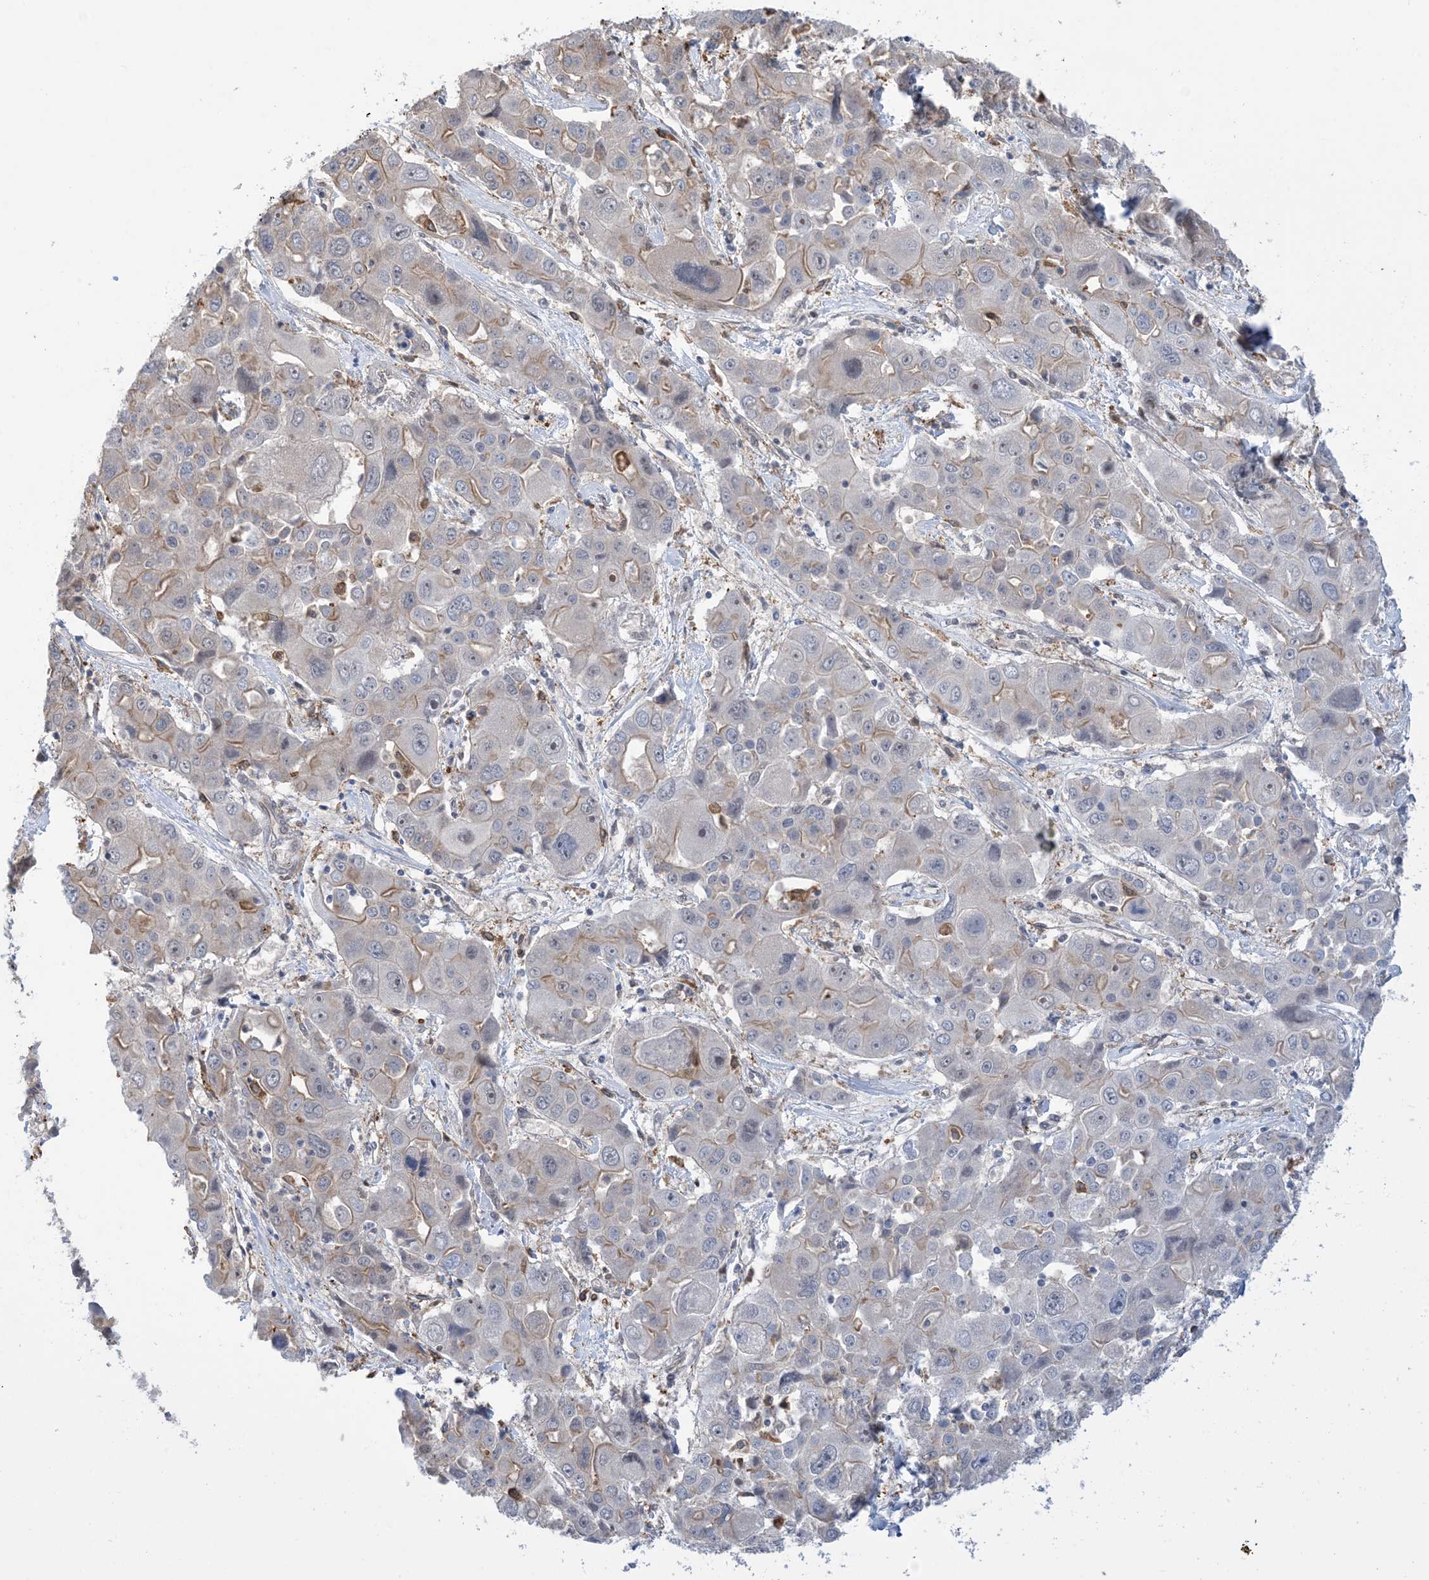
{"staining": {"intensity": "weak", "quantity": "<25%", "location": "cytoplasmic/membranous"}, "tissue": "liver cancer", "cell_type": "Tumor cells", "image_type": "cancer", "snomed": [{"axis": "morphology", "description": "Cholangiocarcinoma"}, {"axis": "topography", "description": "Liver"}], "caption": "Protein analysis of liver cancer (cholangiocarcinoma) exhibits no significant positivity in tumor cells.", "gene": "ZNF8", "patient": {"sex": "male", "age": 67}}